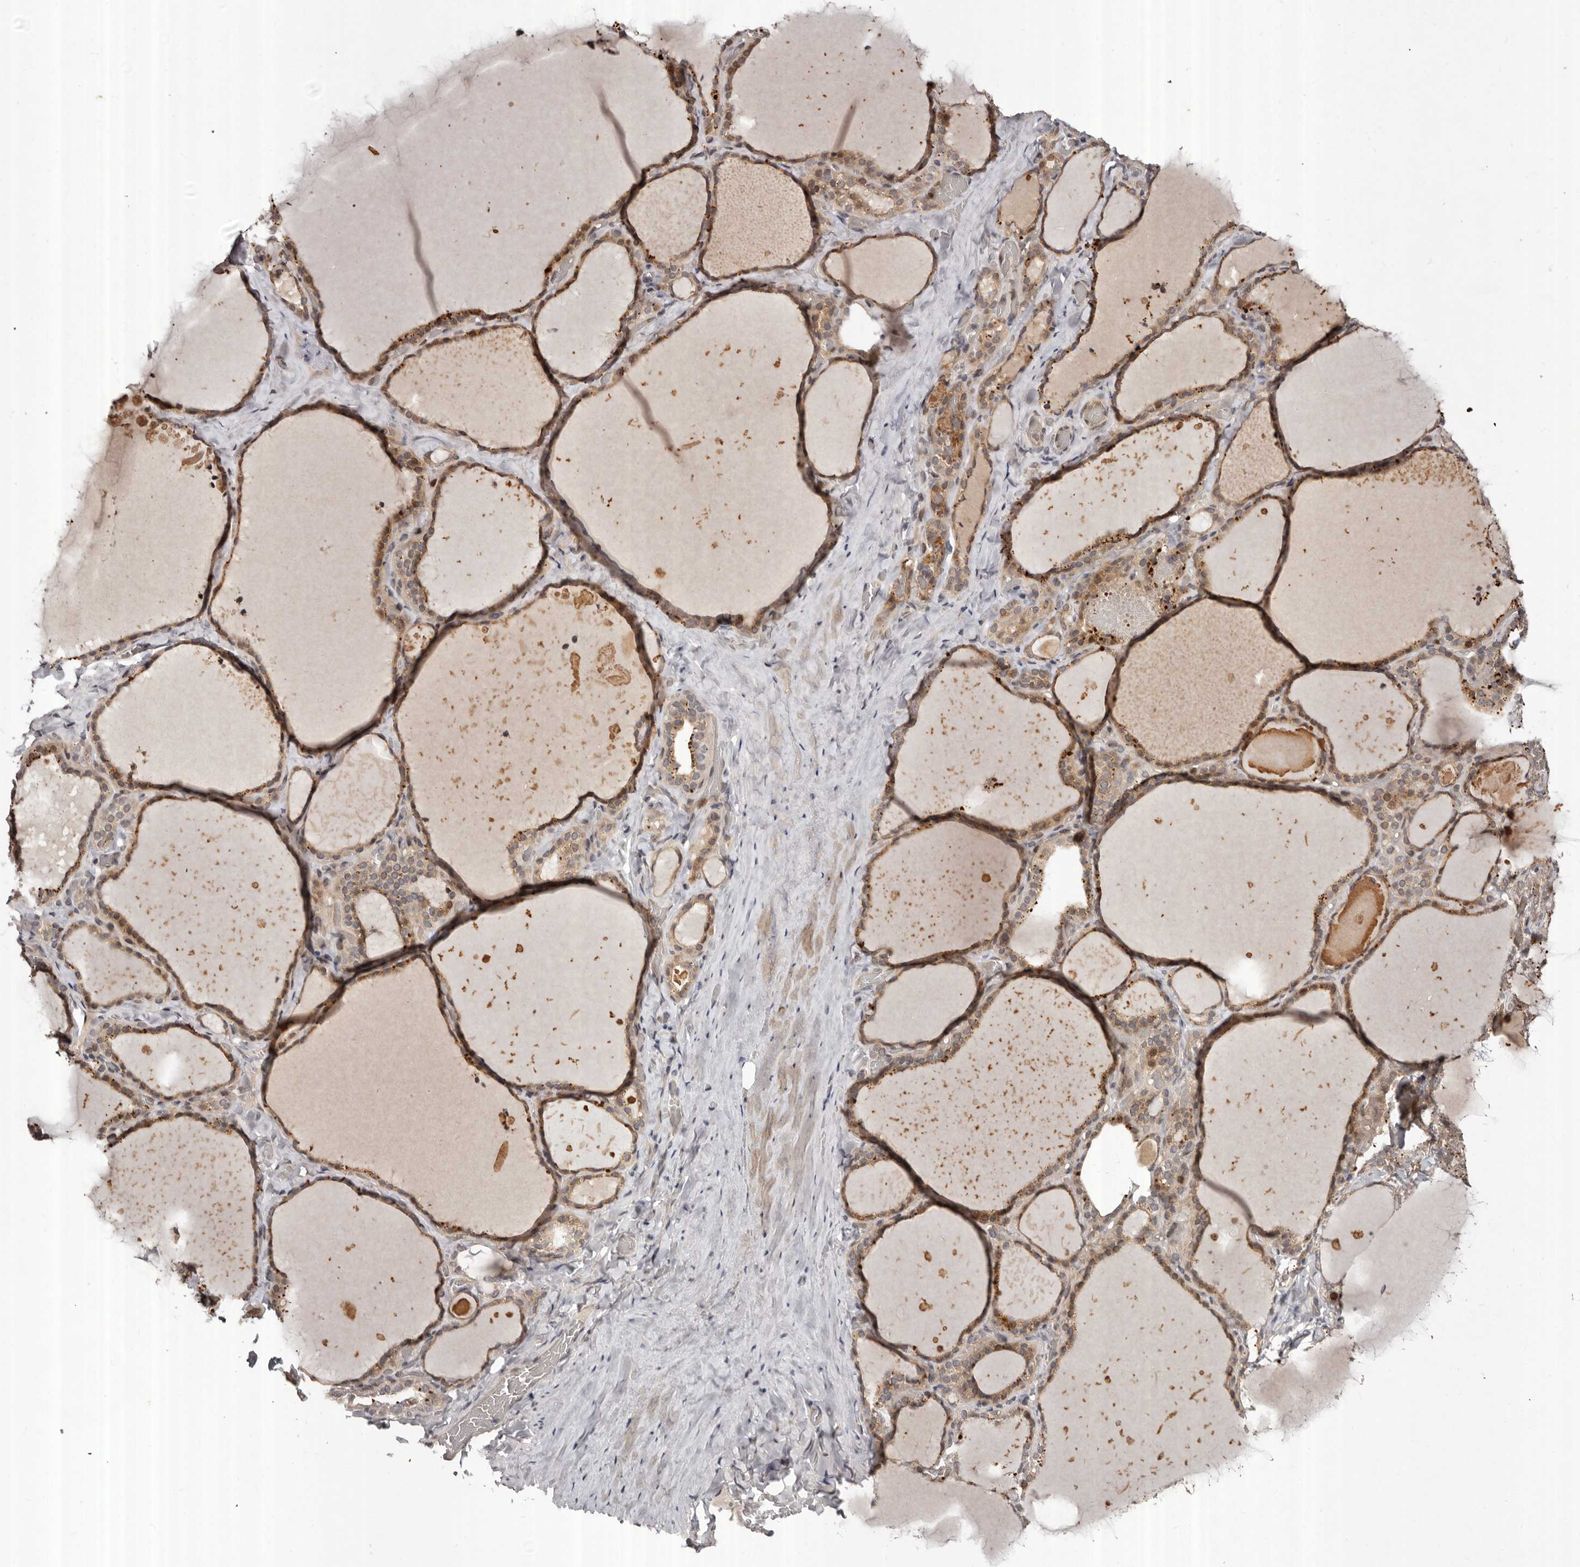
{"staining": {"intensity": "moderate", "quantity": ">75%", "location": "cytoplasmic/membranous,nuclear"}, "tissue": "thyroid gland", "cell_type": "Glandular cells", "image_type": "normal", "snomed": [{"axis": "morphology", "description": "Normal tissue, NOS"}, {"axis": "topography", "description": "Thyroid gland"}], "caption": "IHC image of benign human thyroid gland stained for a protein (brown), which displays medium levels of moderate cytoplasmic/membranous,nuclear expression in about >75% of glandular cells.", "gene": "ABL1", "patient": {"sex": "female", "age": 22}}